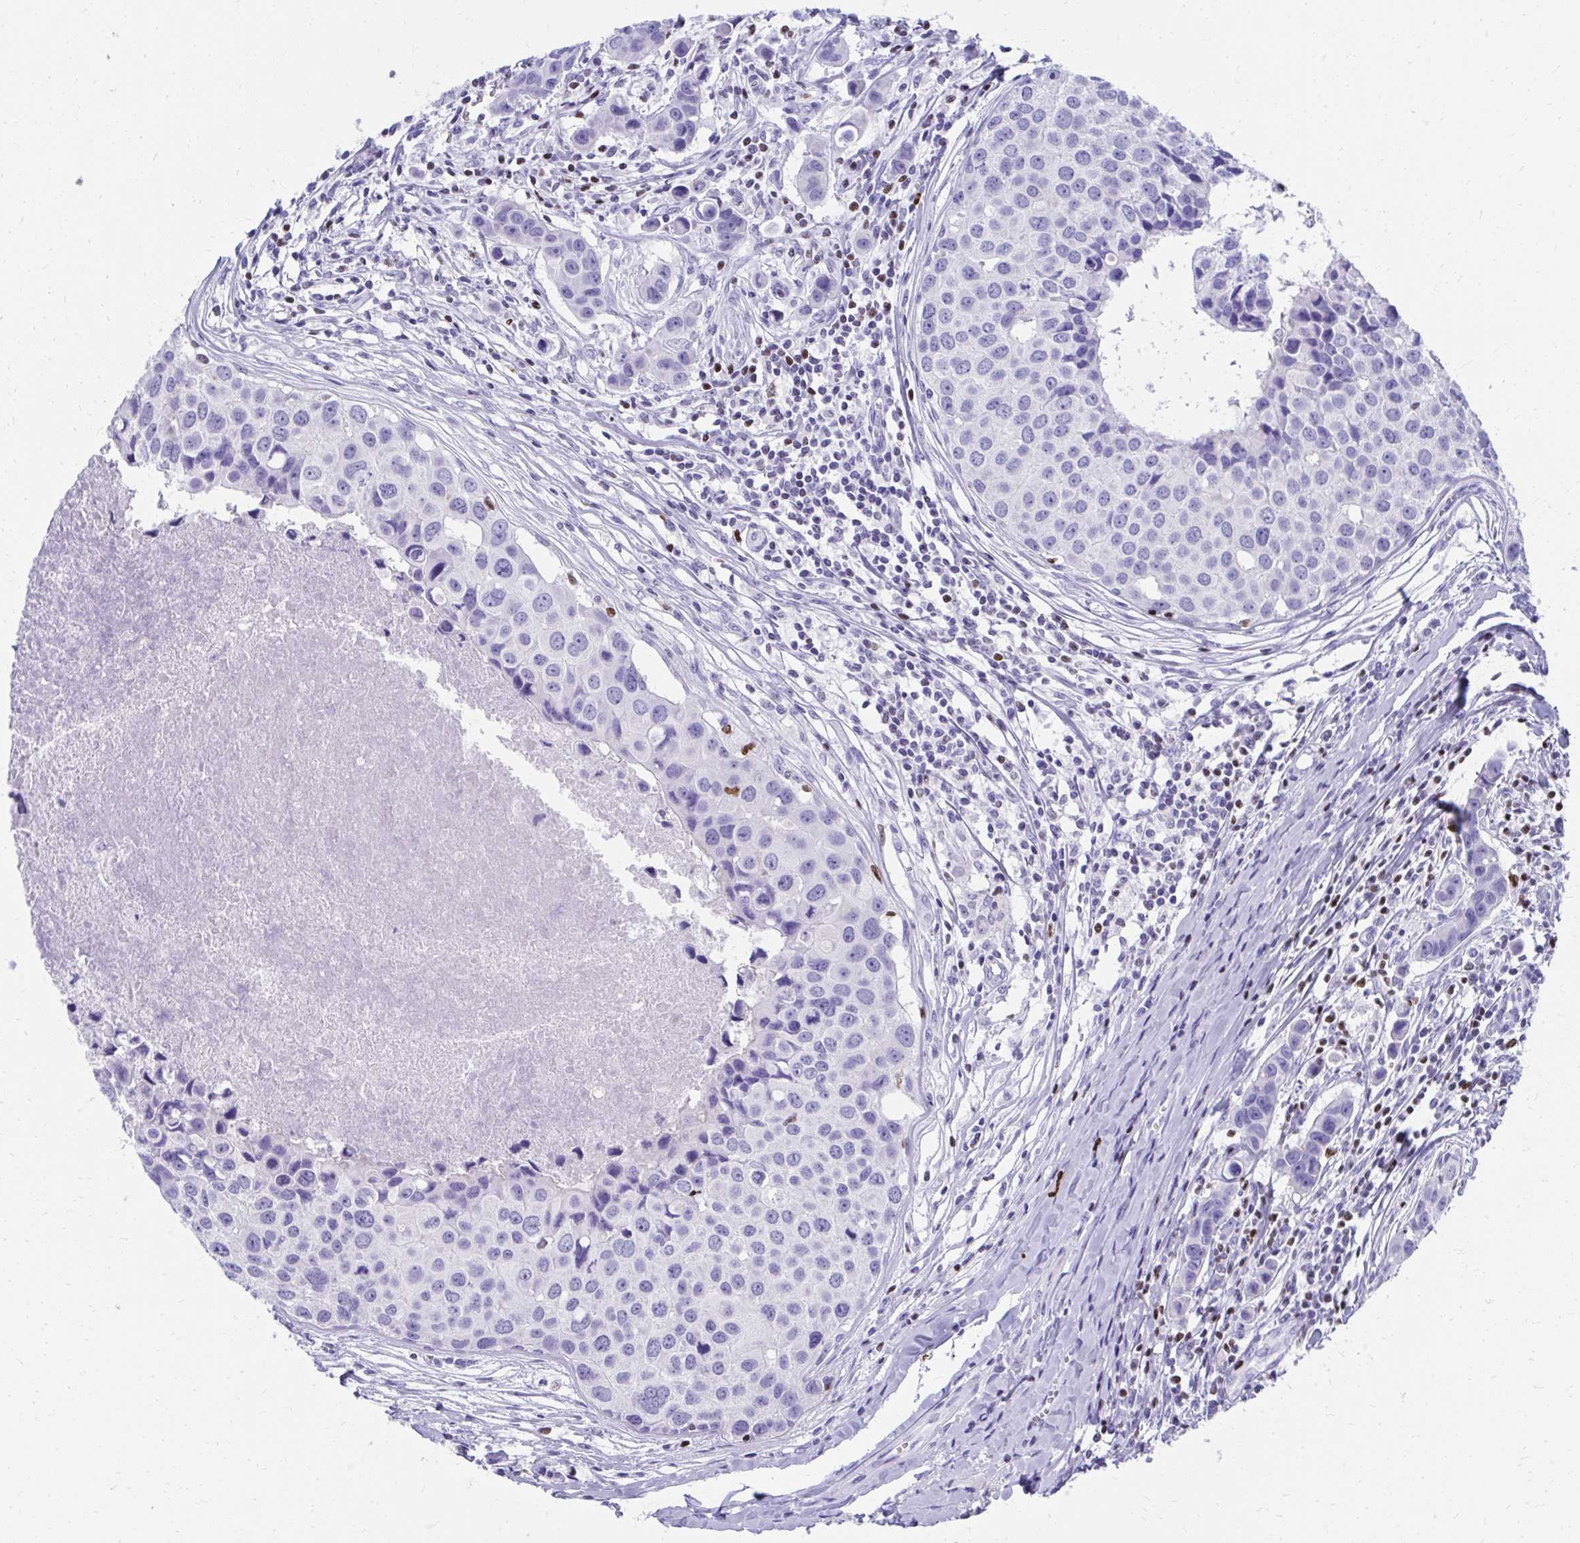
{"staining": {"intensity": "negative", "quantity": "none", "location": "none"}, "tissue": "breast cancer", "cell_type": "Tumor cells", "image_type": "cancer", "snomed": [{"axis": "morphology", "description": "Duct carcinoma"}, {"axis": "topography", "description": "Breast"}], "caption": "Breast cancer (intraductal carcinoma) was stained to show a protein in brown. There is no significant staining in tumor cells.", "gene": "RUNX3", "patient": {"sex": "female", "age": 24}}